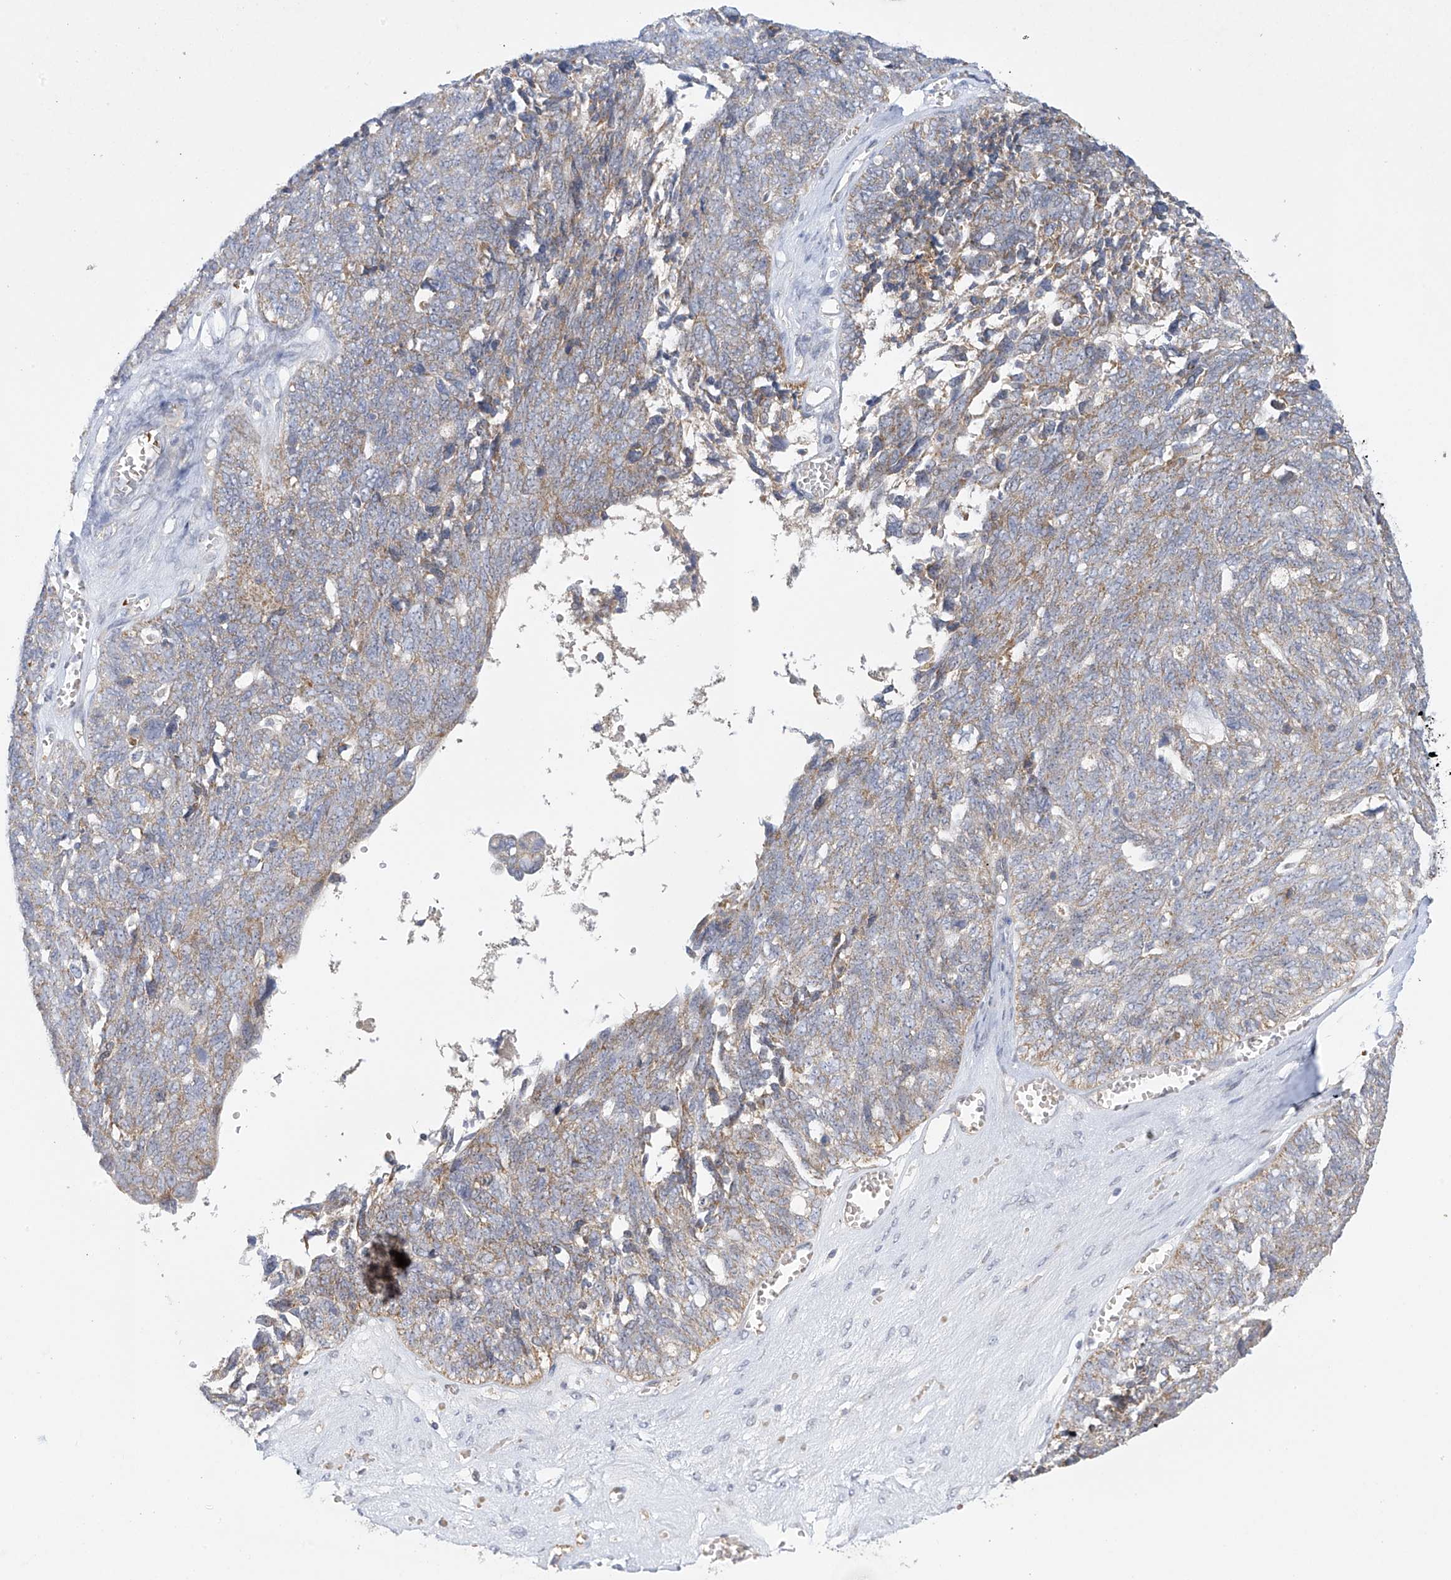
{"staining": {"intensity": "weak", "quantity": "<25%", "location": "cytoplasmic/membranous"}, "tissue": "ovarian cancer", "cell_type": "Tumor cells", "image_type": "cancer", "snomed": [{"axis": "morphology", "description": "Cystadenocarcinoma, serous, NOS"}, {"axis": "topography", "description": "Ovary"}], "caption": "A histopathology image of ovarian cancer stained for a protein demonstrates no brown staining in tumor cells.", "gene": "METTL18", "patient": {"sex": "female", "age": 79}}